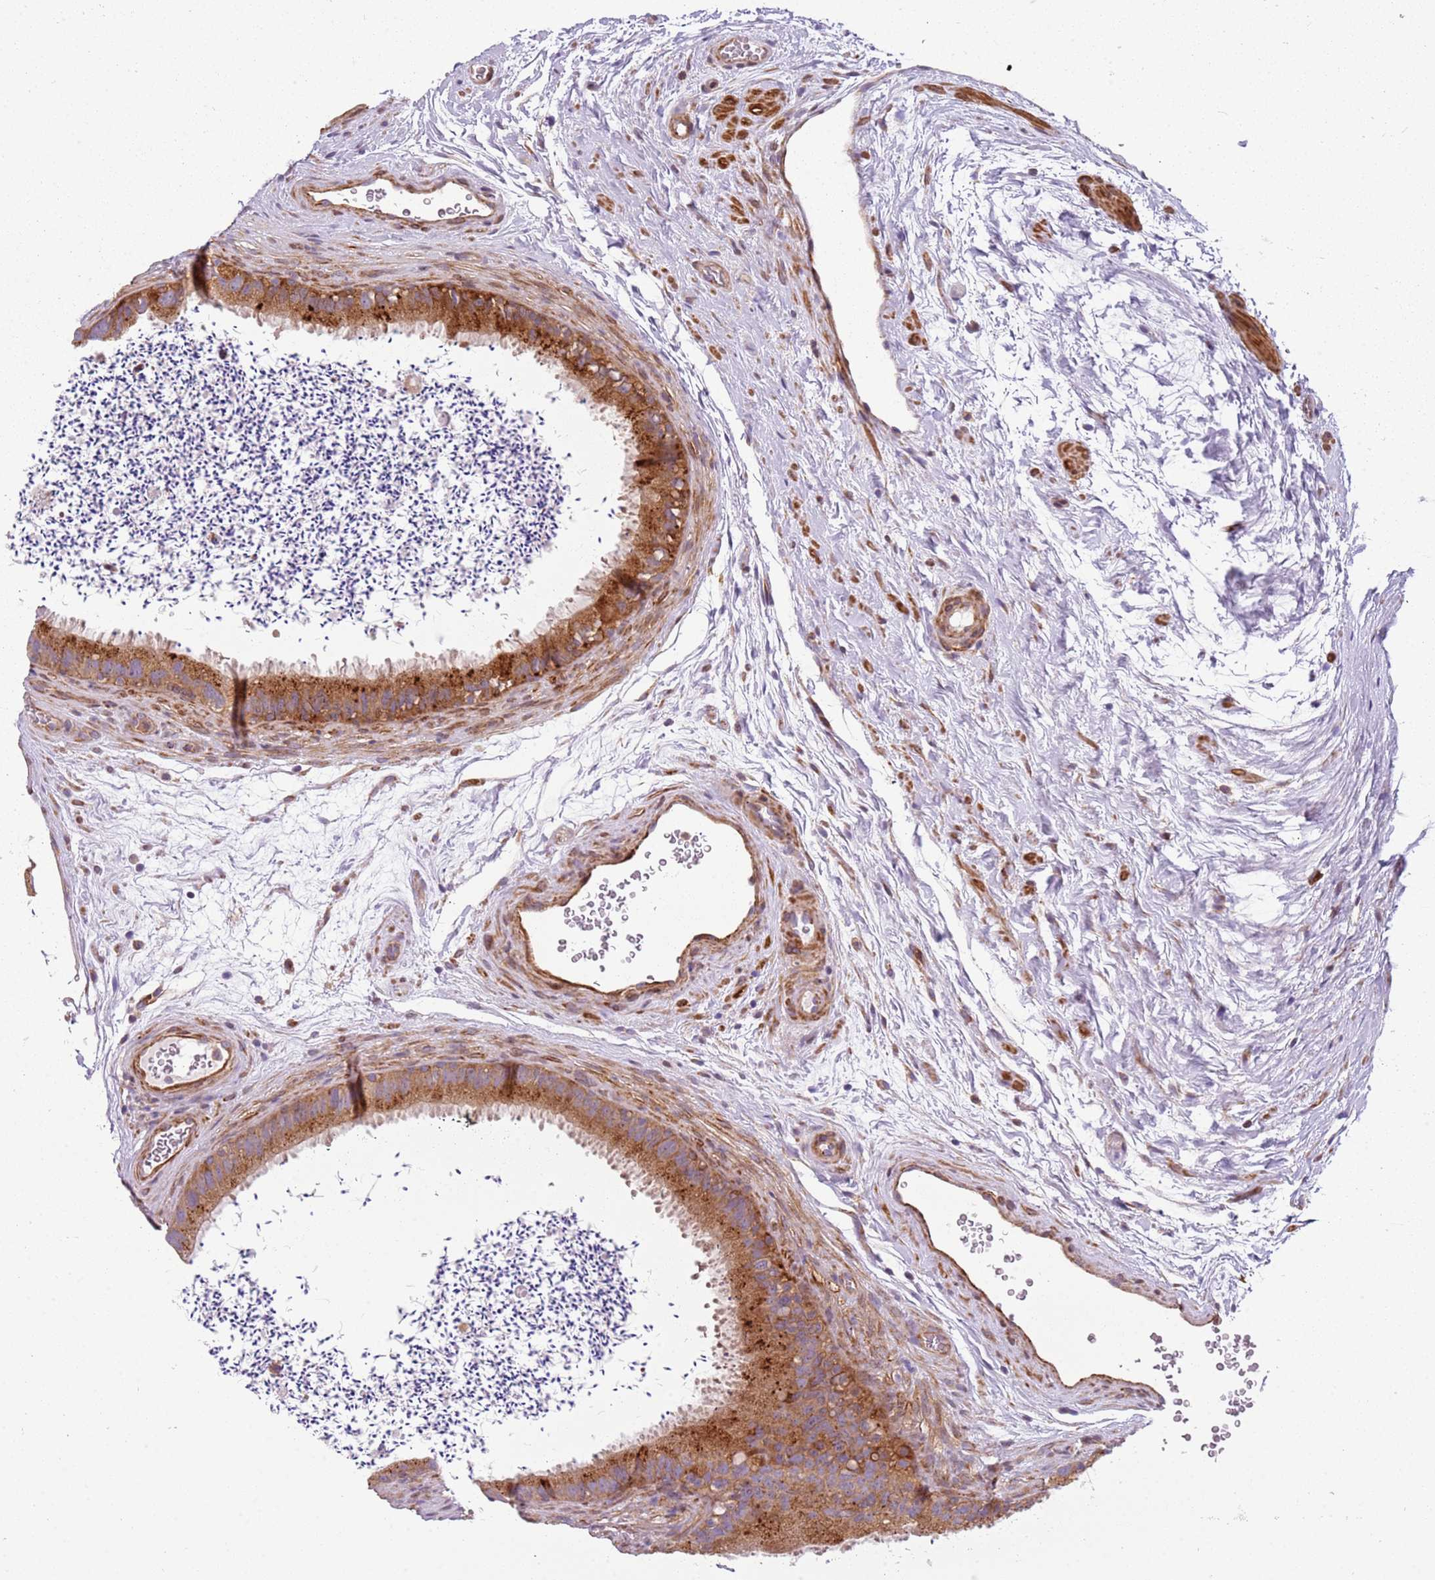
{"staining": {"intensity": "strong", "quantity": ">75%", "location": "cytoplasmic/membranous"}, "tissue": "epididymis", "cell_type": "Glandular cells", "image_type": "normal", "snomed": [{"axis": "morphology", "description": "Normal tissue, NOS"}, {"axis": "topography", "description": "Epididymis, spermatic cord, NOS"}], "caption": "Immunohistochemical staining of unremarkable human epididymis demonstrates high levels of strong cytoplasmic/membranous positivity in about >75% of glandular cells.", "gene": "PVRIG", "patient": {"sex": "male", "age": 50}}